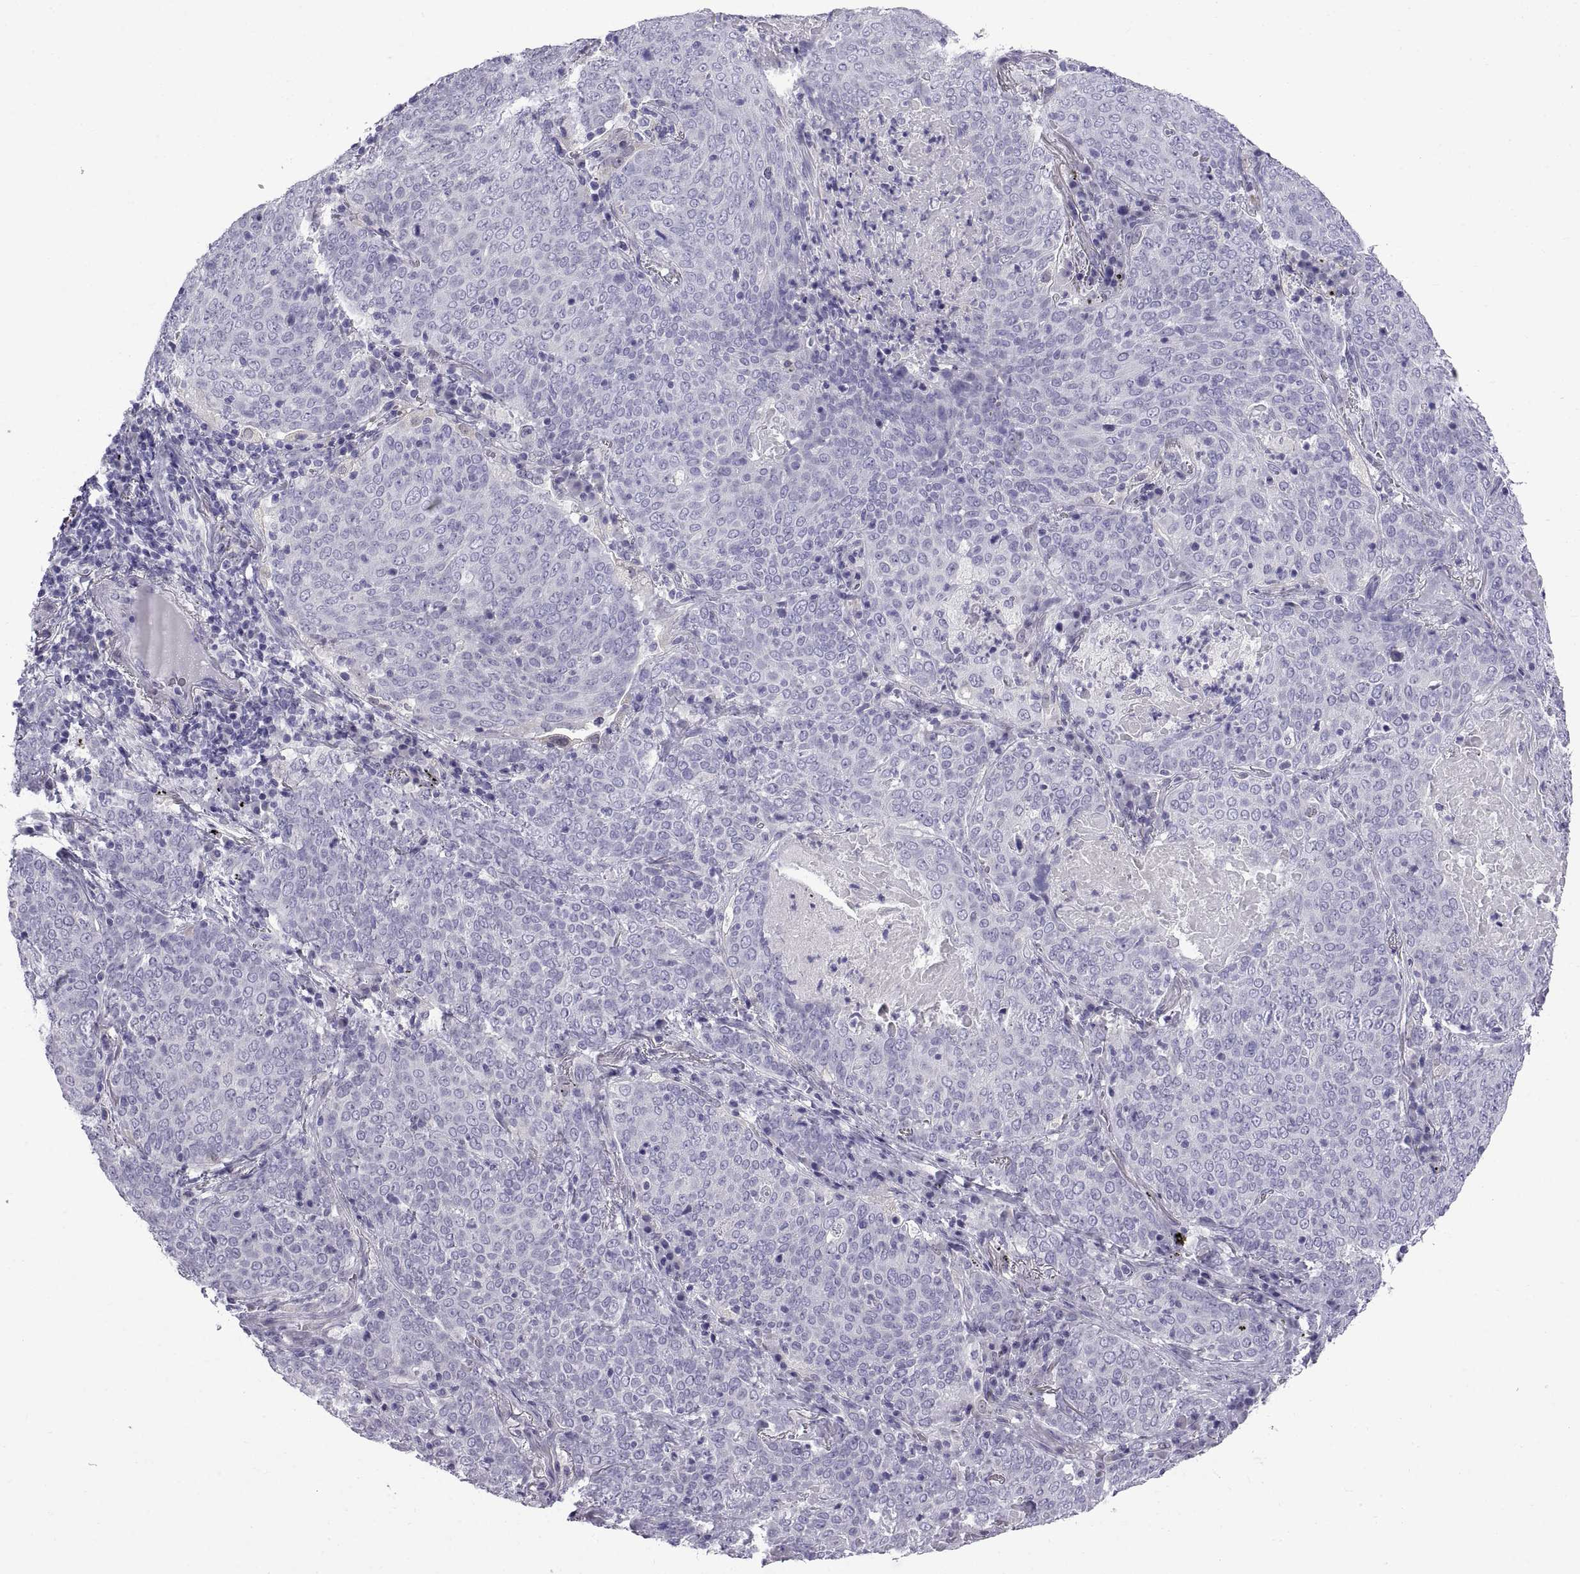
{"staining": {"intensity": "negative", "quantity": "none", "location": "none"}, "tissue": "lung cancer", "cell_type": "Tumor cells", "image_type": "cancer", "snomed": [{"axis": "morphology", "description": "Squamous cell carcinoma, NOS"}, {"axis": "topography", "description": "Lung"}], "caption": "The immunohistochemistry photomicrograph has no significant staining in tumor cells of squamous cell carcinoma (lung) tissue.", "gene": "SPDYE1", "patient": {"sex": "male", "age": 82}}